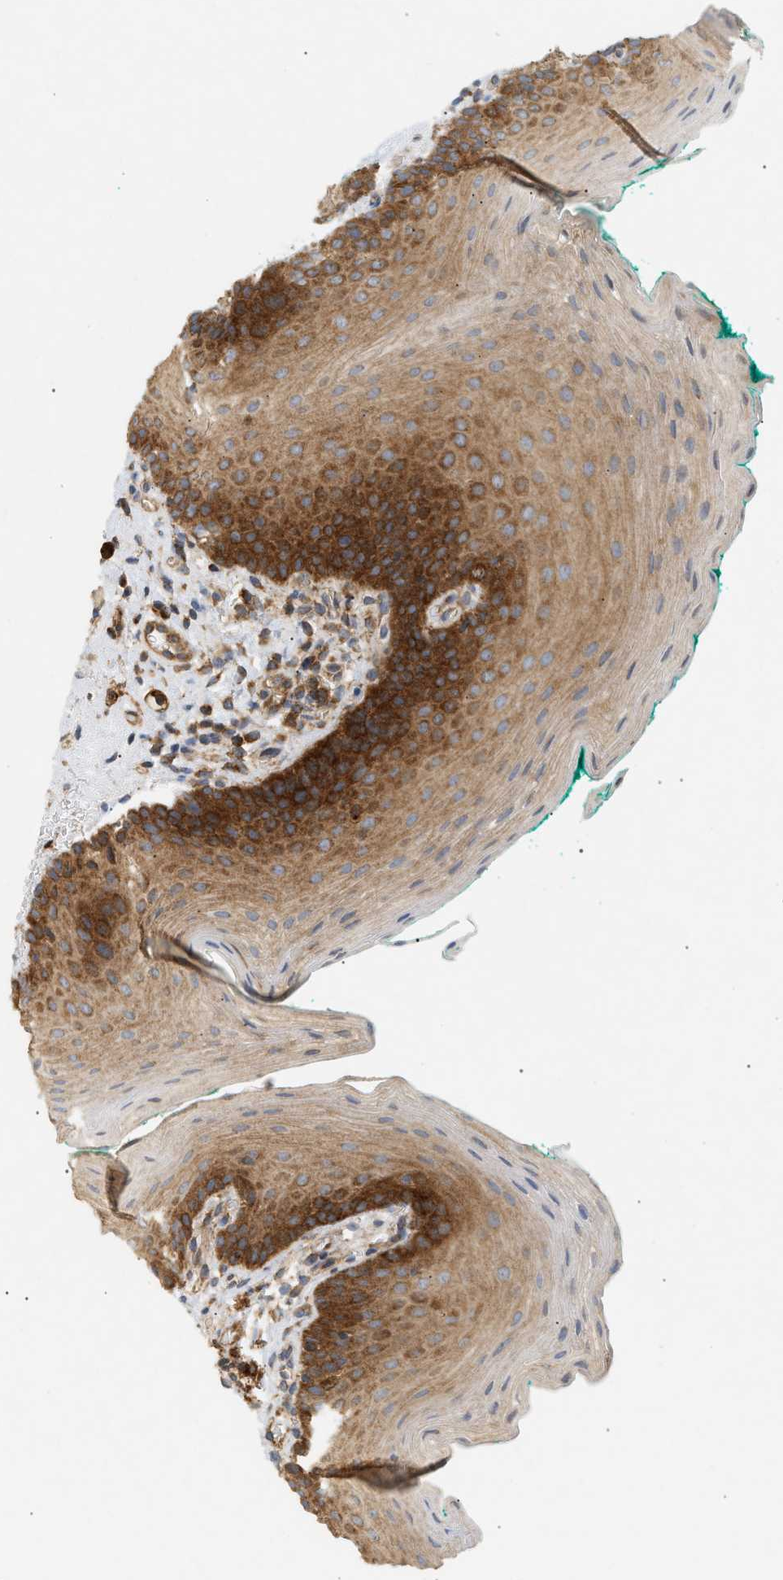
{"staining": {"intensity": "strong", "quantity": "<25%", "location": "cytoplasmic/membranous"}, "tissue": "oral mucosa", "cell_type": "Squamous epithelial cells", "image_type": "normal", "snomed": [{"axis": "morphology", "description": "Normal tissue, NOS"}, {"axis": "topography", "description": "Oral tissue"}], "caption": "Human oral mucosa stained for a protein (brown) reveals strong cytoplasmic/membranous positive staining in about <25% of squamous epithelial cells.", "gene": "SHC1", "patient": {"sex": "male", "age": 58}}